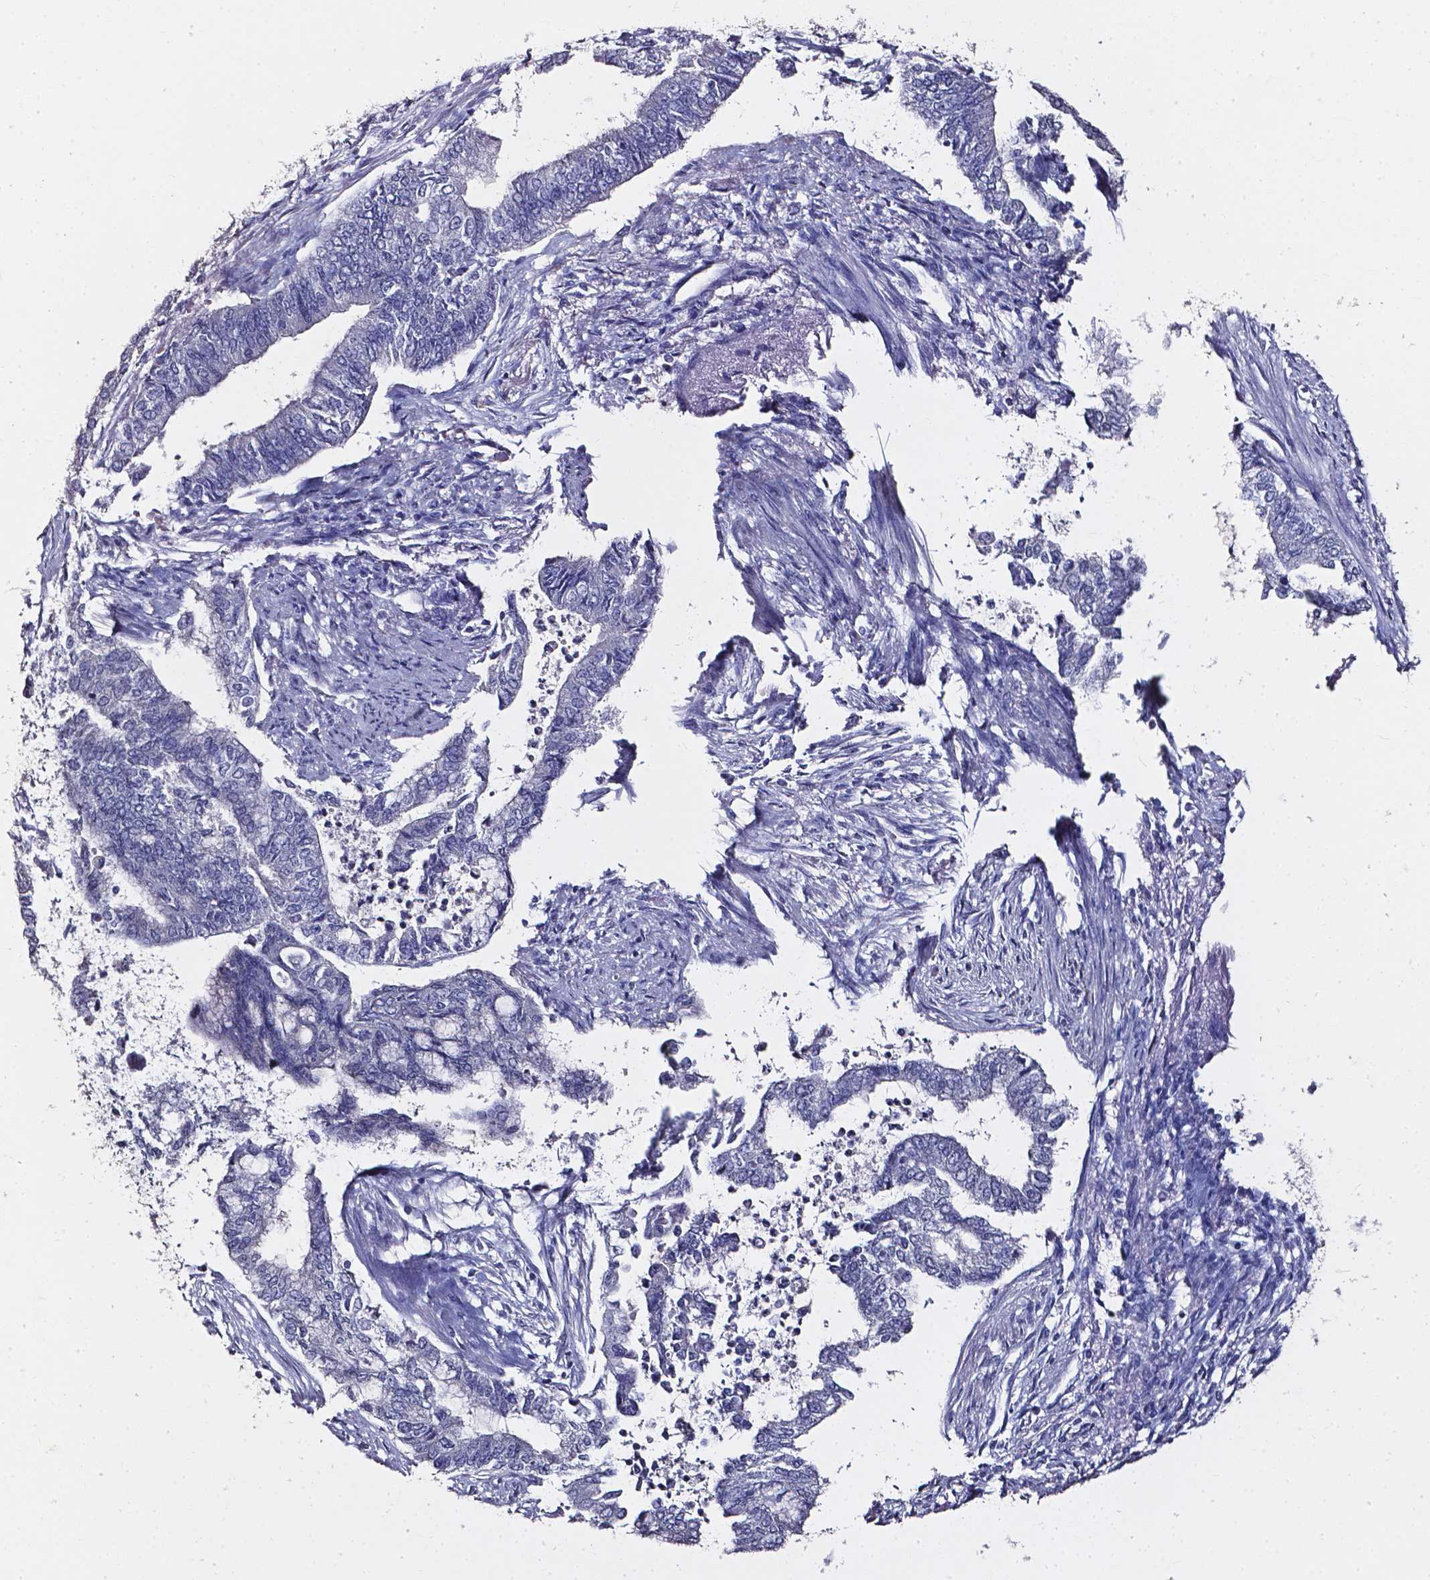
{"staining": {"intensity": "negative", "quantity": "none", "location": "none"}, "tissue": "endometrial cancer", "cell_type": "Tumor cells", "image_type": "cancer", "snomed": [{"axis": "morphology", "description": "Adenocarcinoma, NOS"}, {"axis": "topography", "description": "Endometrium"}], "caption": "IHC of adenocarcinoma (endometrial) displays no positivity in tumor cells.", "gene": "AKR1B10", "patient": {"sex": "female", "age": 65}}